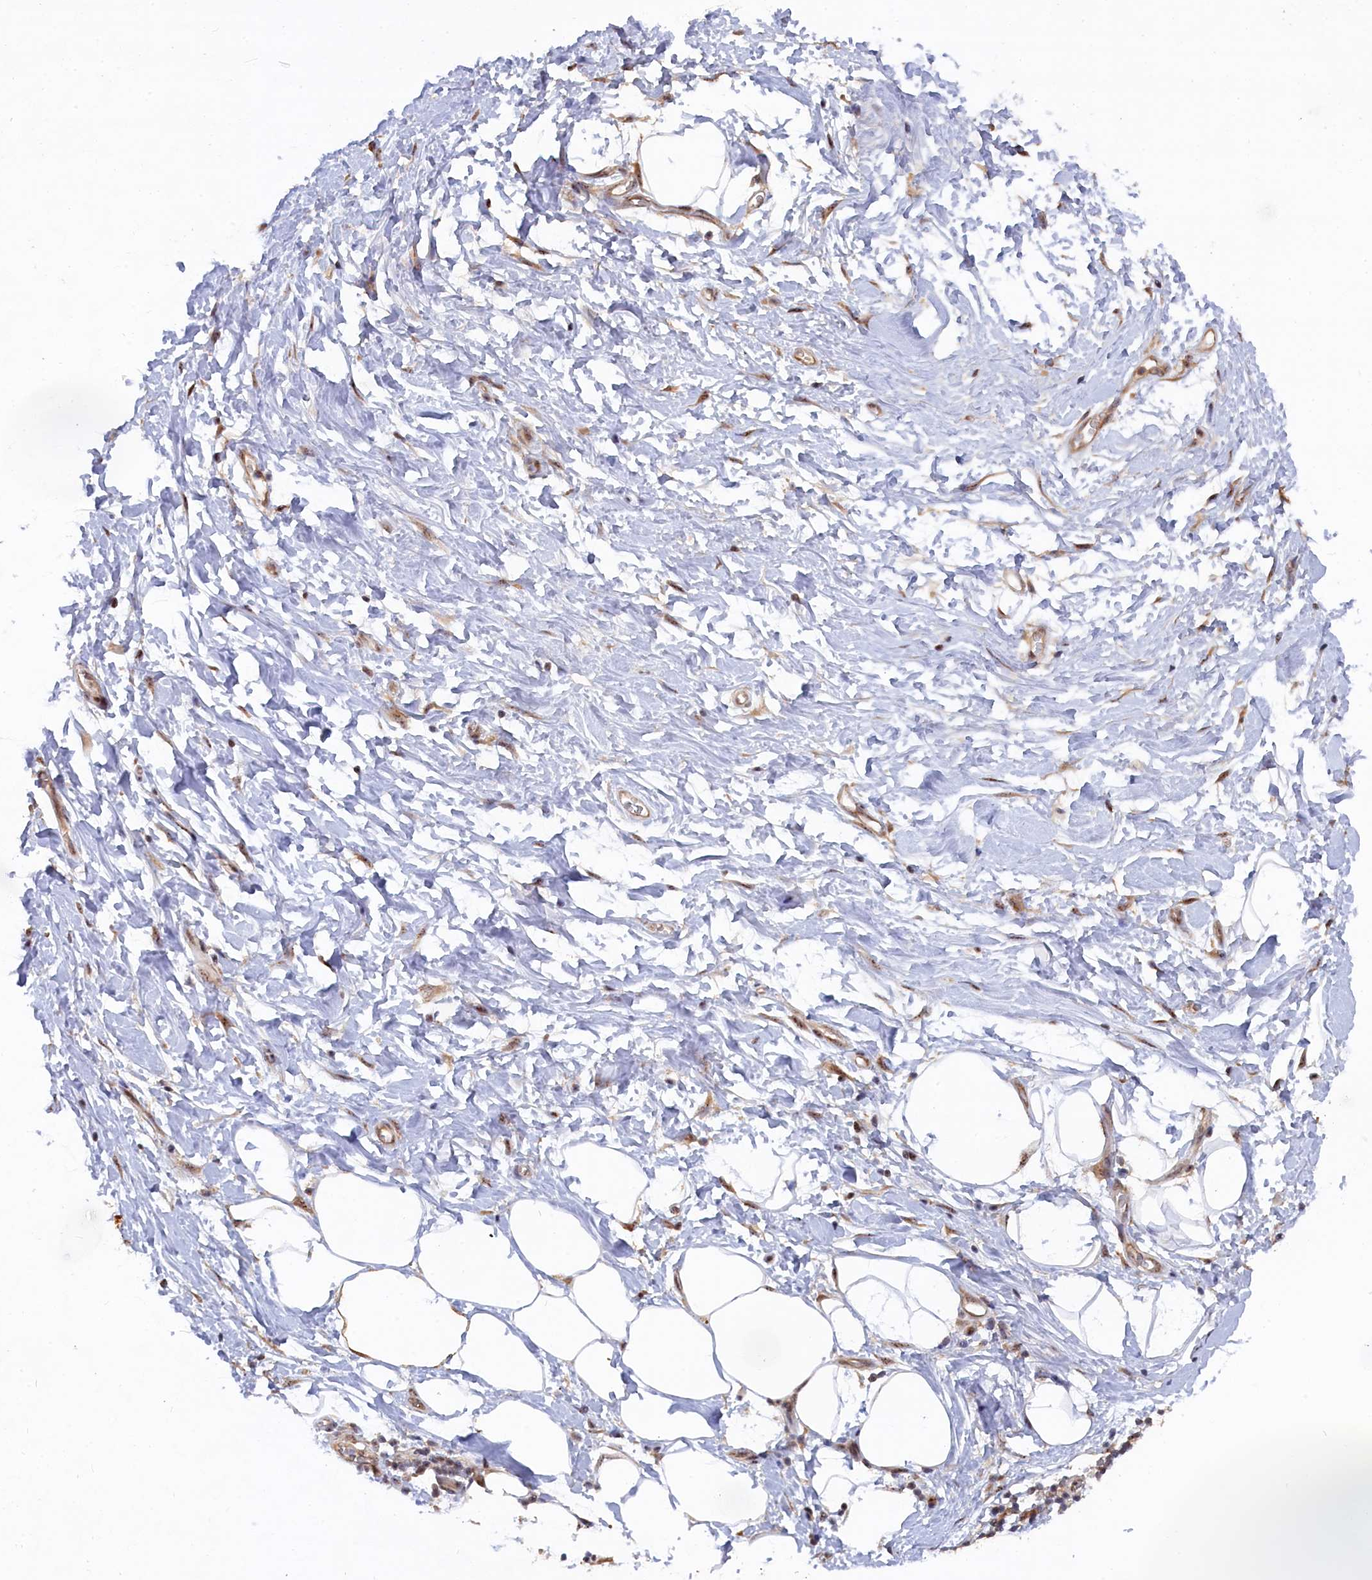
{"staining": {"intensity": "moderate", "quantity": "25%-75%", "location": "cytoplasmic/membranous,nuclear"}, "tissue": "adipose tissue", "cell_type": "Adipocytes", "image_type": "normal", "snomed": [{"axis": "morphology", "description": "Normal tissue, NOS"}, {"axis": "morphology", "description": "Adenocarcinoma, NOS"}, {"axis": "topography", "description": "Pancreas"}, {"axis": "topography", "description": "Peripheral nerve tissue"}], "caption": "Adipocytes demonstrate medium levels of moderate cytoplasmic/membranous,nuclear staining in approximately 25%-75% of cells in unremarkable adipose tissue. Nuclei are stained in blue.", "gene": "TAB1", "patient": {"sex": "male", "age": 59}}